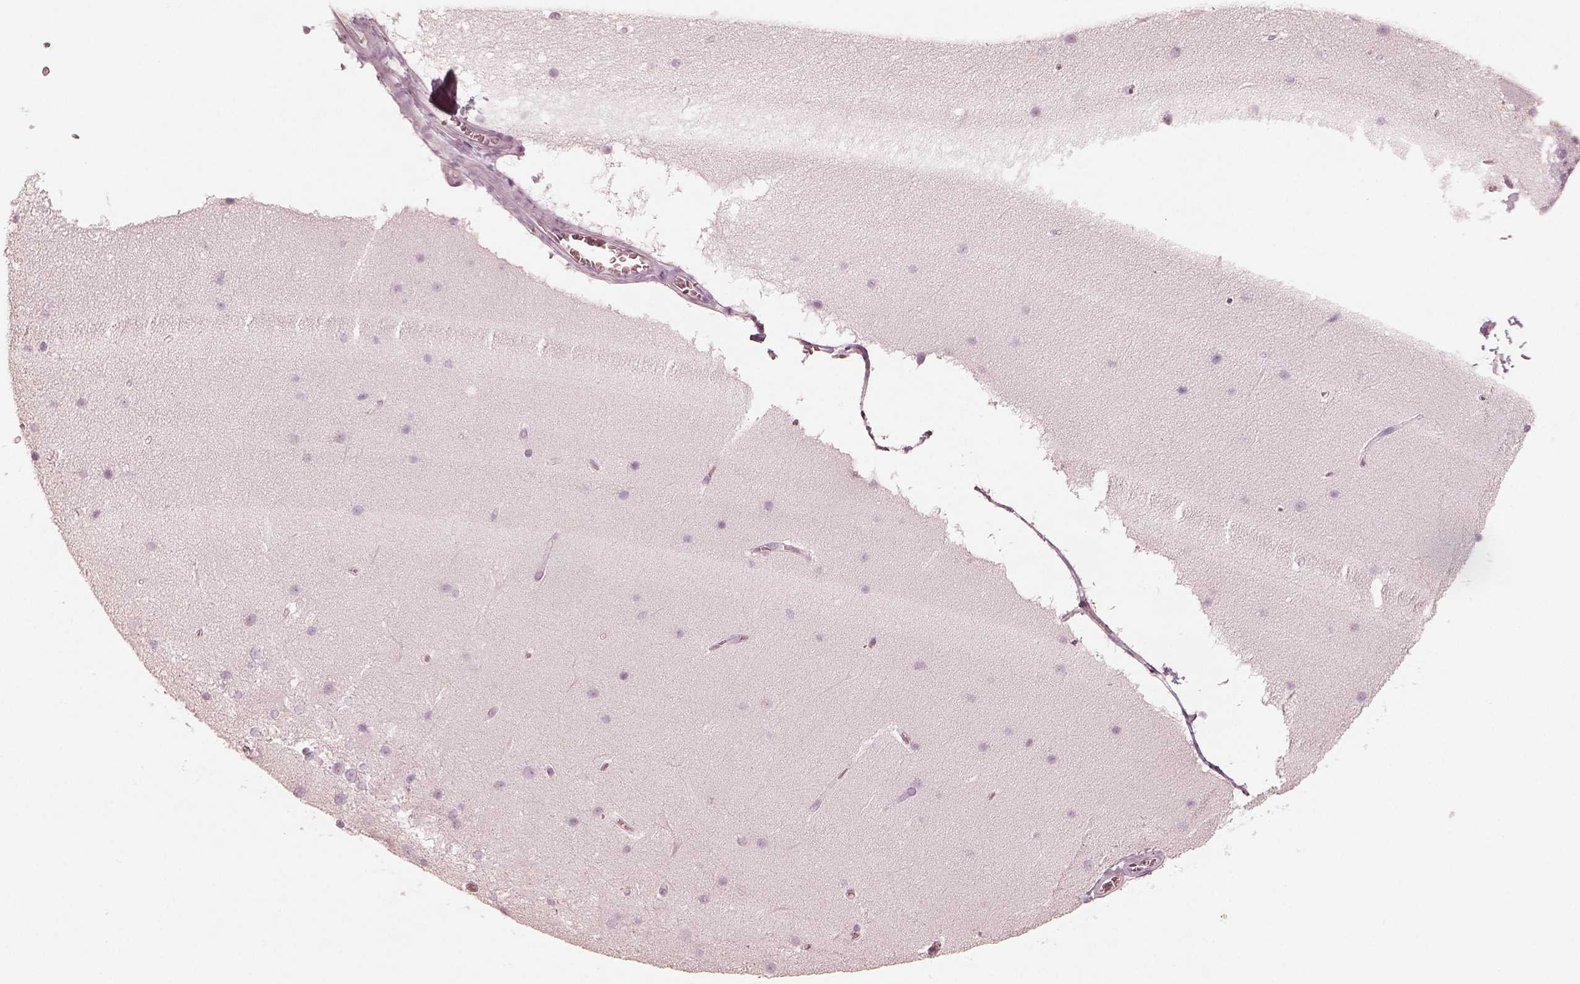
{"staining": {"intensity": "negative", "quantity": "none", "location": "none"}, "tissue": "cerebellum", "cell_type": "Cells in granular layer", "image_type": "normal", "snomed": [{"axis": "morphology", "description": "Normal tissue, NOS"}, {"axis": "topography", "description": "Cerebellum"}], "caption": "Immunohistochemistry (IHC) histopathology image of unremarkable cerebellum stained for a protein (brown), which reveals no positivity in cells in granular layer.", "gene": "KRT82", "patient": {"sex": "male", "age": 70}}